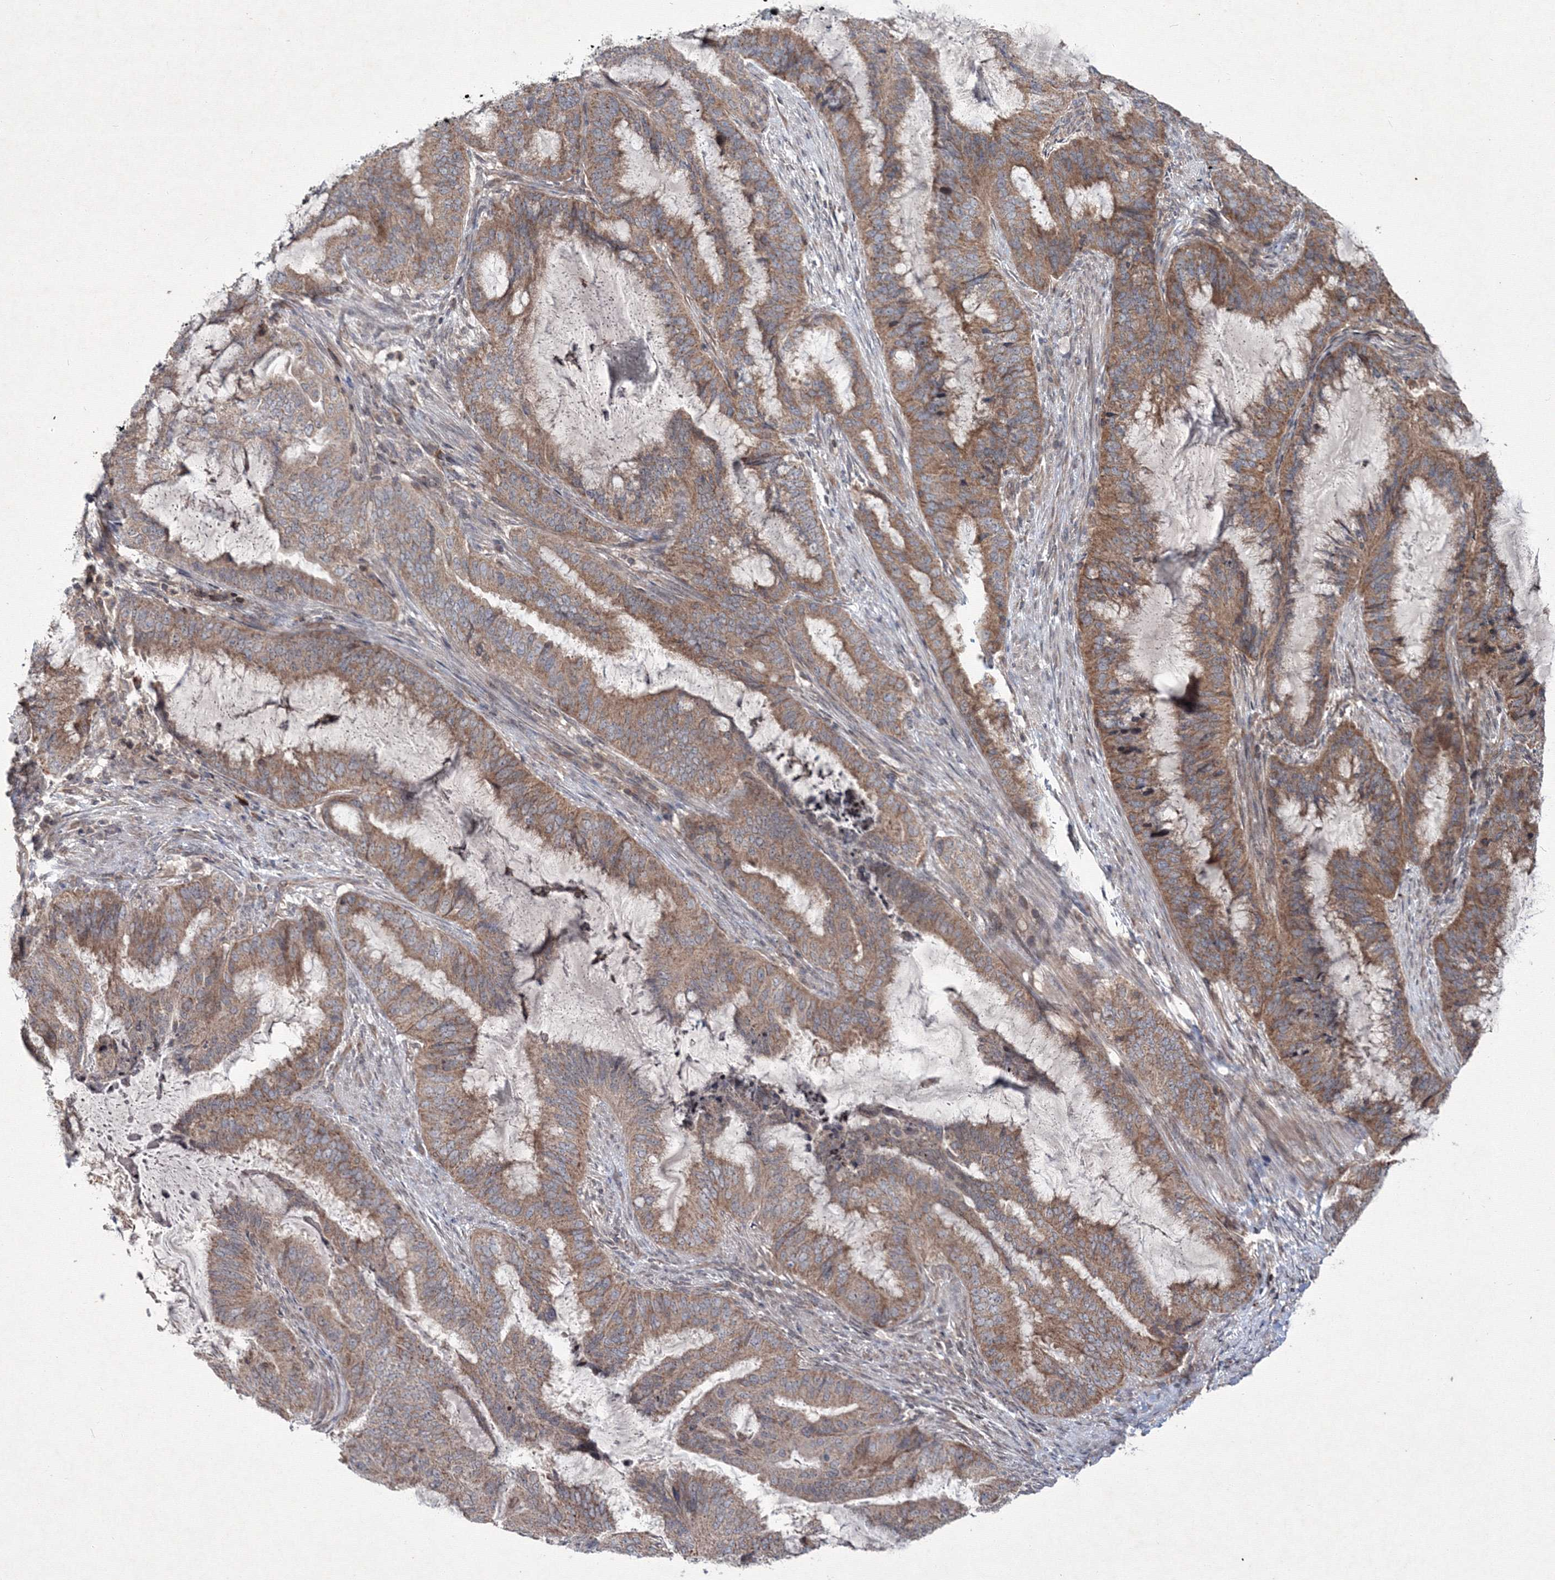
{"staining": {"intensity": "moderate", "quantity": ">75%", "location": "cytoplasmic/membranous"}, "tissue": "endometrial cancer", "cell_type": "Tumor cells", "image_type": "cancer", "snomed": [{"axis": "morphology", "description": "Adenocarcinoma, NOS"}, {"axis": "topography", "description": "Endometrium"}], "caption": "Adenocarcinoma (endometrial) stained with immunohistochemistry (IHC) demonstrates moderate cytoplasmic/membranous staining in about >75% of tumor cells.", "gene": "MKRN2", "patient": {"sex": "female", "age": 51}}